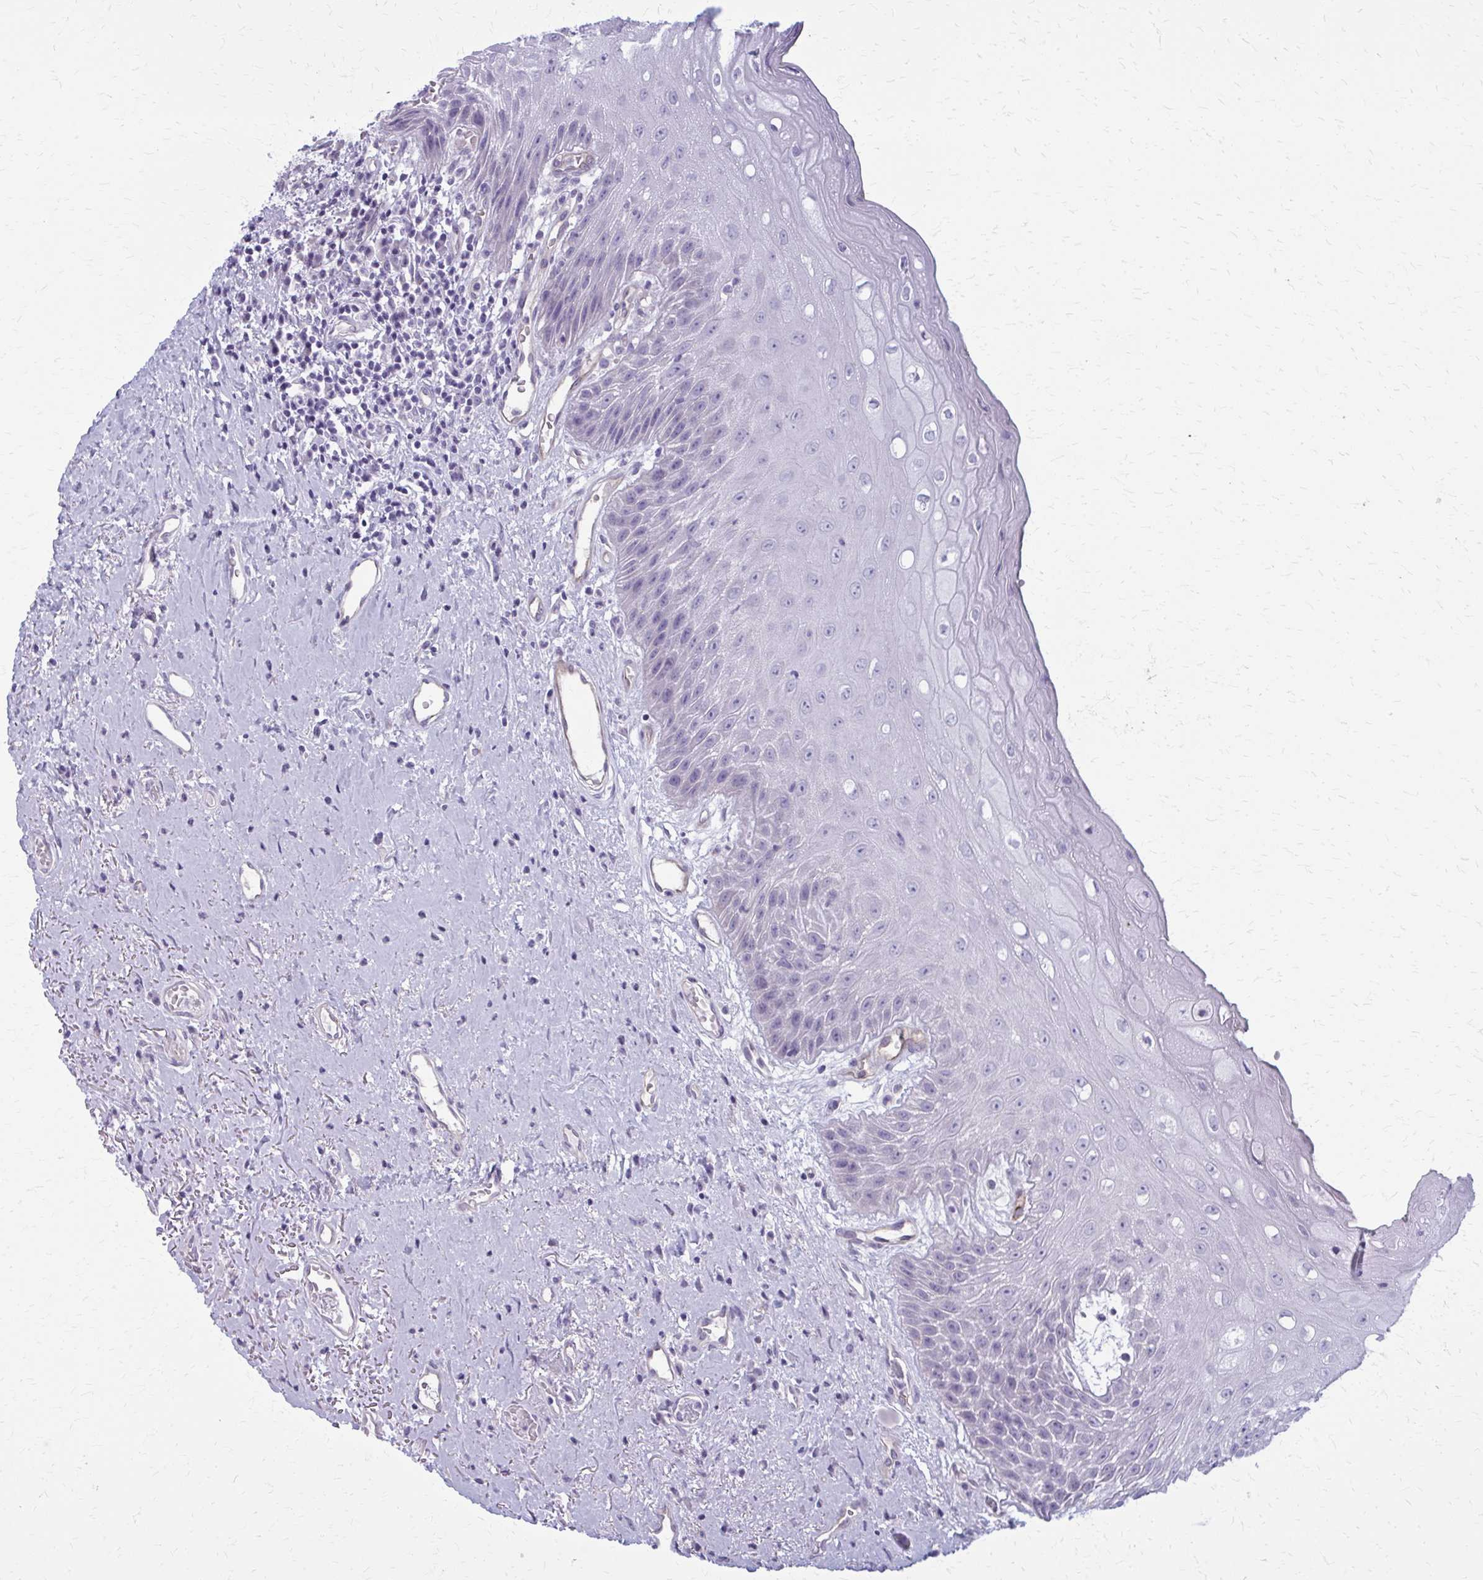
{"staining": {"intensity": "negative", "quantity": "none", "location": "none"}, "tissue": "oral mucosa", "cell_type": "Squamous epithelial cells", "image_type": "normal", "snomed": [{"axis": "morphology", "description": "Normal tissue, NOS"}, {"axis": "morphology", "description": "Squamous cell carcinoma, NOS"}, {"axis": "topography", "description": "Oral tissue"}, {"axis": "topography", "description": "Peripheral nerve tissue"}, {"axis": "topography", "description": "Head-Neck"}], "caption": "High magnification brightfield microscopy of normal oral mucosa stained with DAB (3,3'-diaminobenzidine) (brown) and counterstained with hematoxylin (blue): squamous epithelial cells show no significant staining. The staining is performed using DAB (3,3'-diaminobenzidine) brown chromogen with nuclei counter-stained in using hematoxylin.", "gene": "CASQ2", "patient": {"sex": "female", "age": 59}}